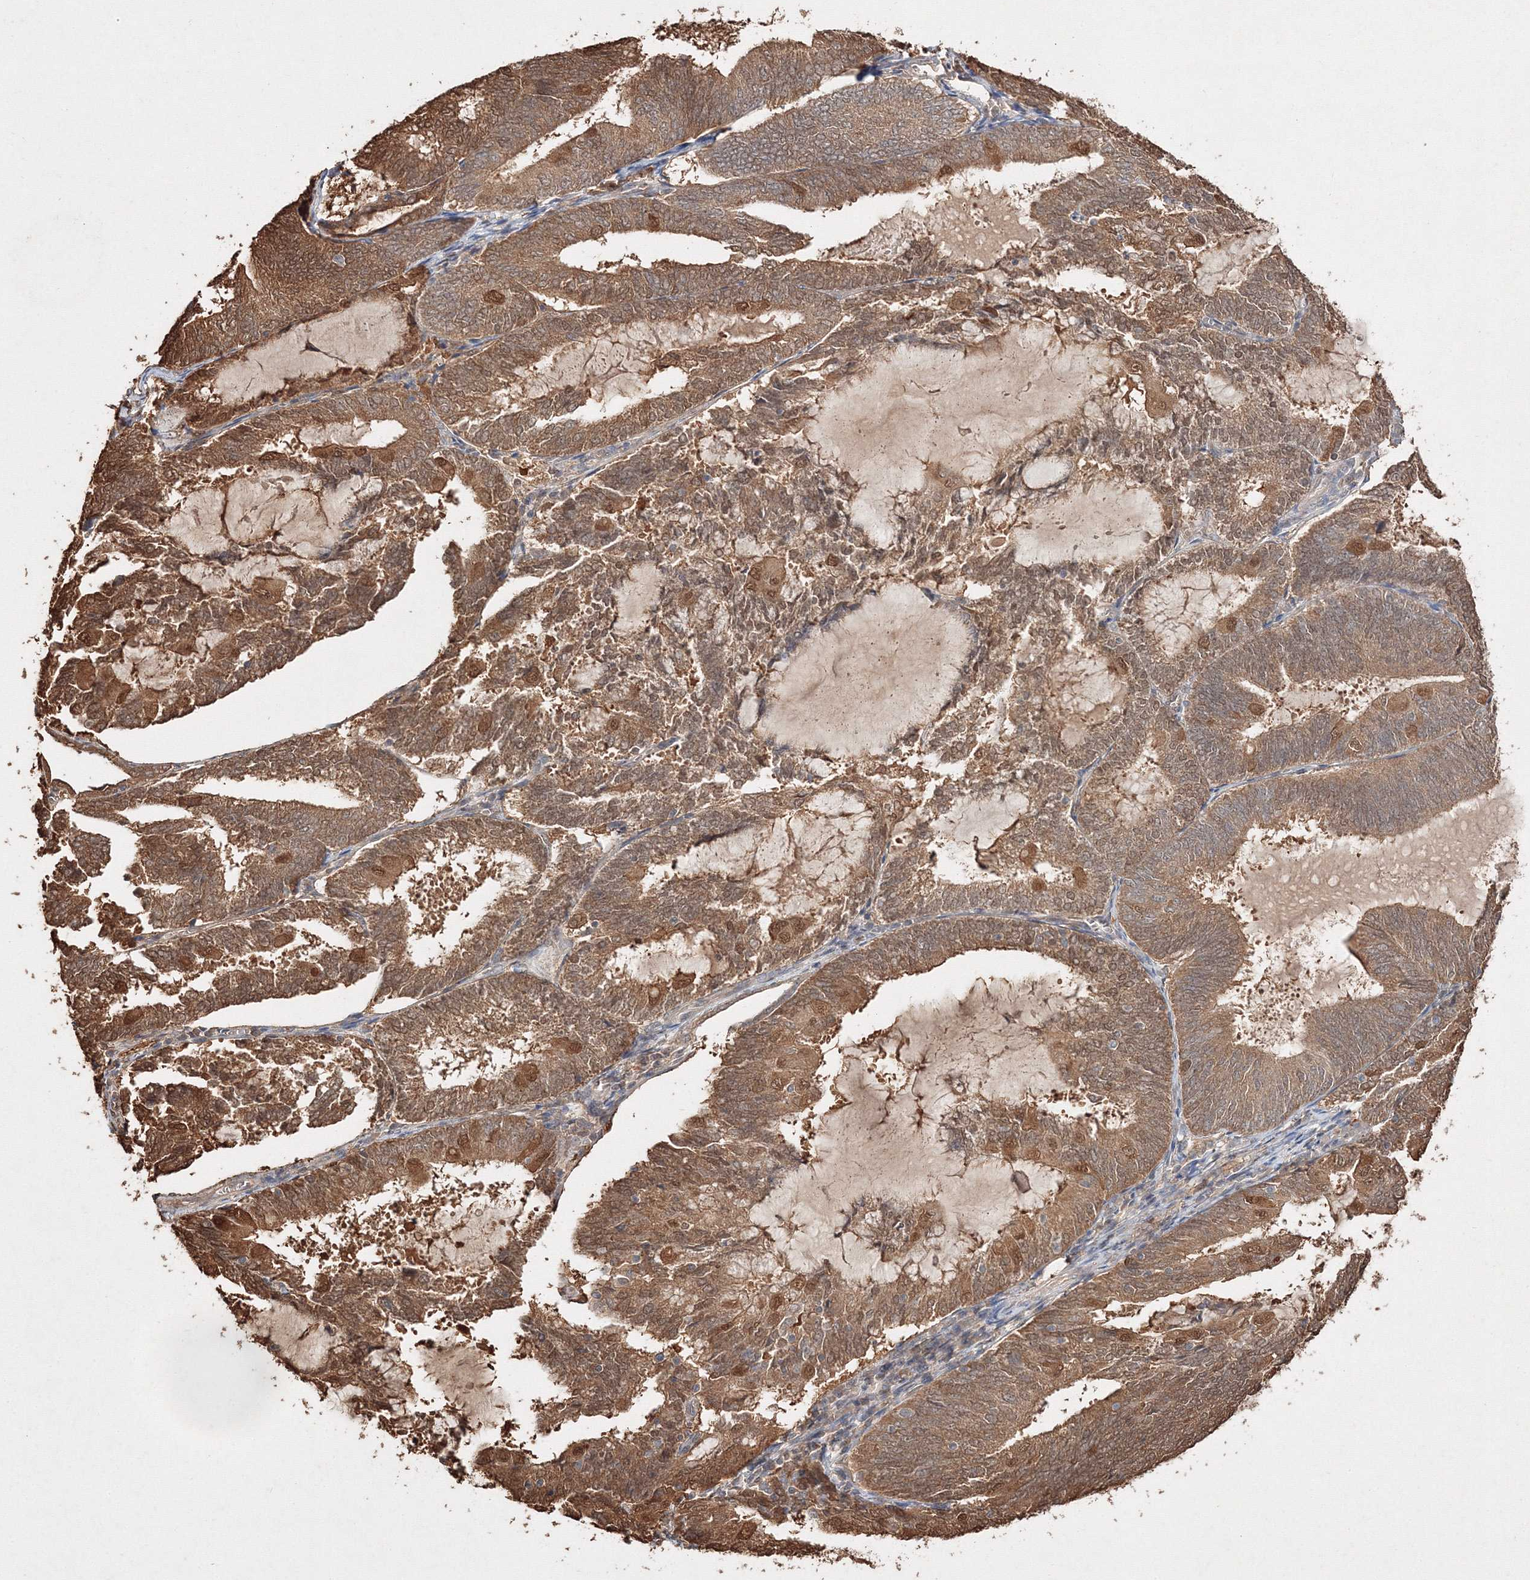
{"staining": {"intensity": "moderate", "quantity": ">75%", "location": "cytoplasmic/membranous,nuclear"}, "tissue": "endometrial cancer", "cell_type": "Tumor cells", "image_type": "cancer", "snomed": [{"axis": "morphology", "description": "Adenocarcinoma, NOS"}, {"axis": "topography", "description": "Endometrium"}], "caption": "A histopathology image of endometrial cancer stained for a protein shows moderate cytoplasmic/membranous and nuclear brown staining in tumor cells.", "gene": "S100A11", "patient": {"sex": "female", "age": 81}}